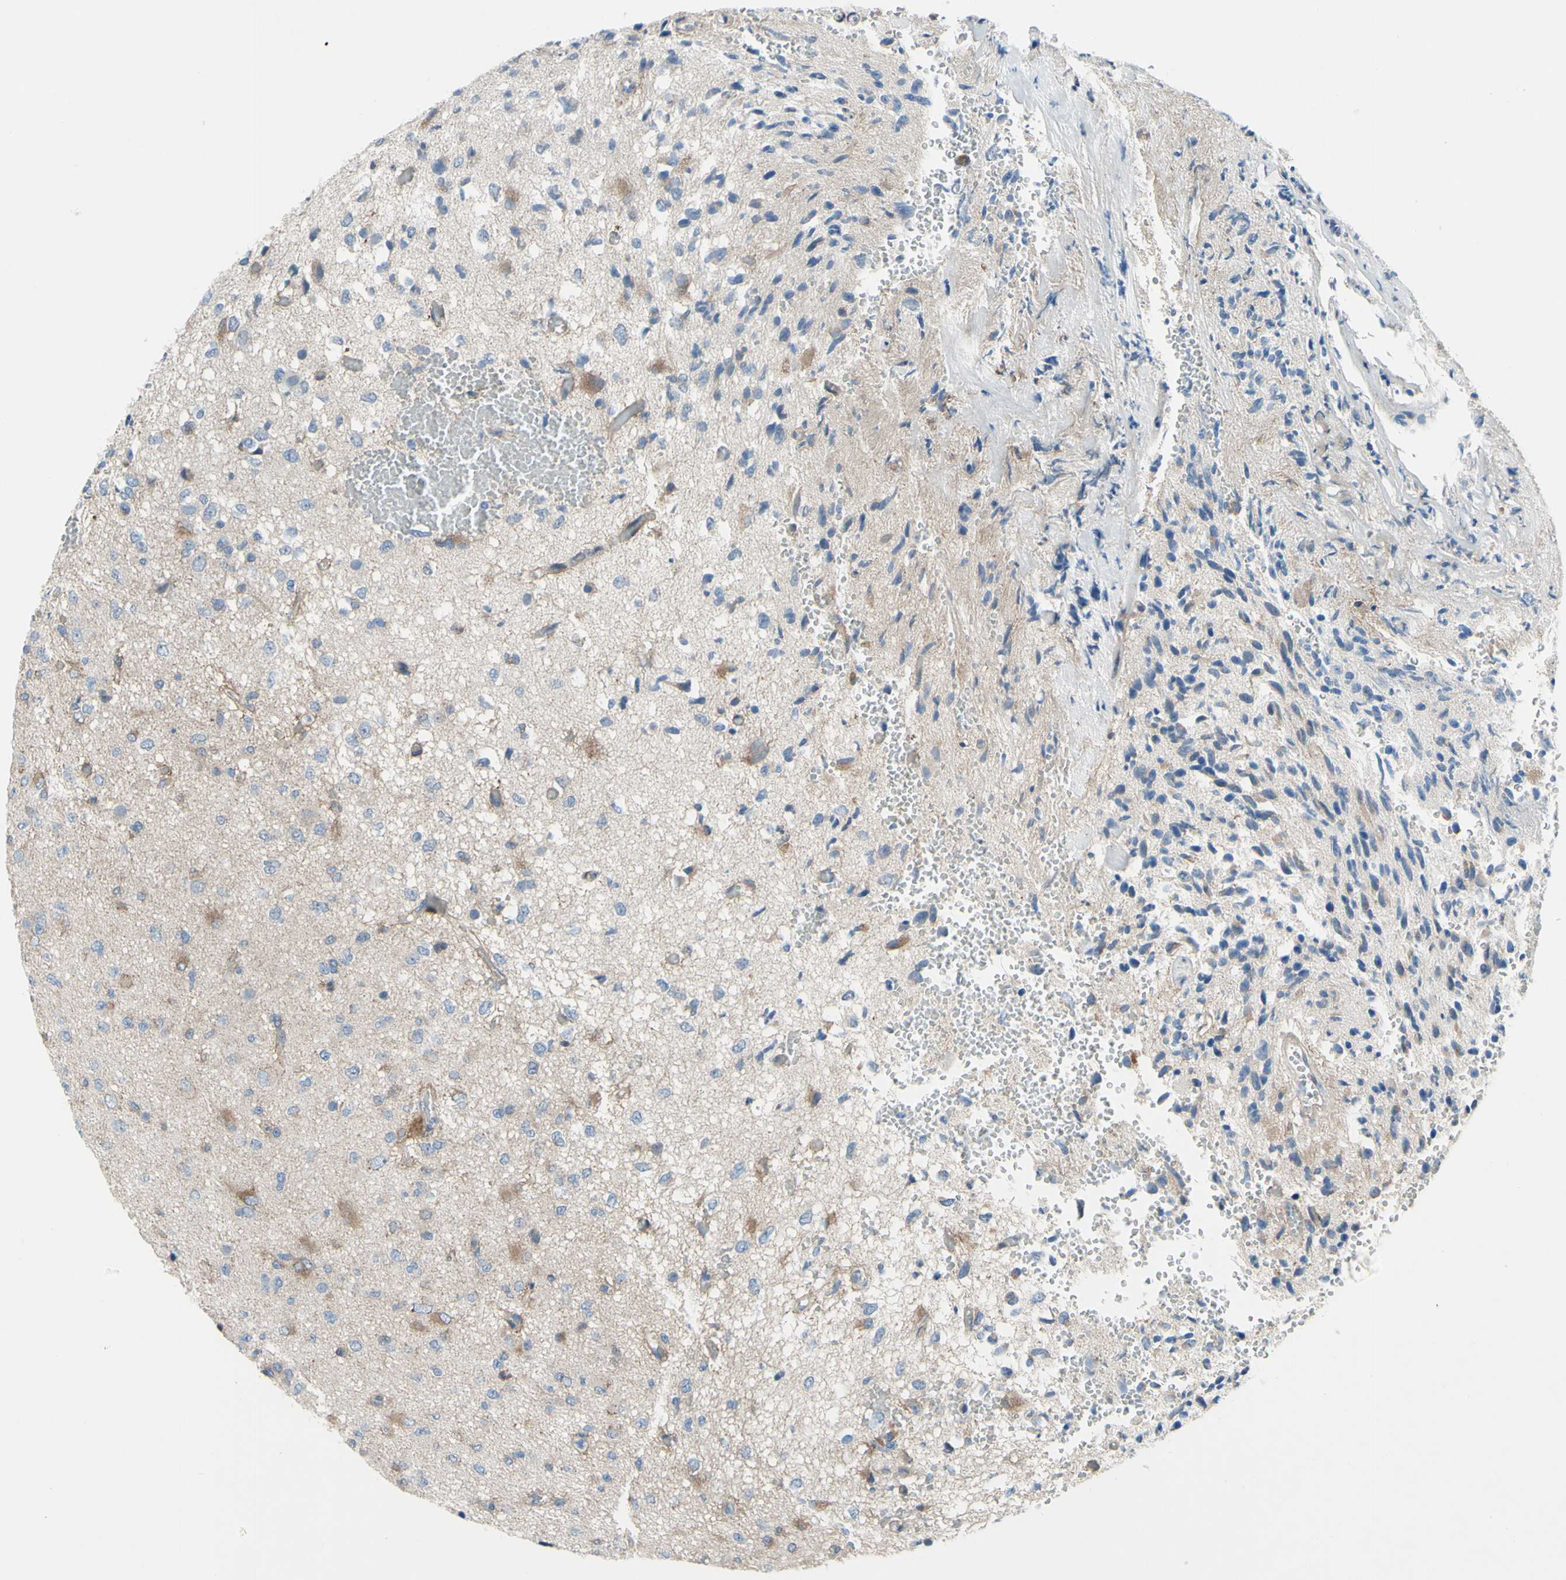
{"staining": {"intensity": "moderate", "quantity": "25%-75%", "location": "cytoplasmic/membranous"}, "tissue": "glioma", "cell_type": "Tumor cells", "image_type": "cancer", "snomed": [{"axis": "morphology", "description": "Glioma, malignant, High grade"}, {"axis": "topography", "description": "pancreas cauda"}], "caption": "Tumor cells exhibit moderate cytoplasmic/membranous positivity in approximately 25%-75% of cells in glioma. (DAB (3,3'-diaminobenzidine) IHC with brightfield microscopy, high magnification).", "gene": "GRAMD2B", "patient": {"sex": "male", "age": 60}}